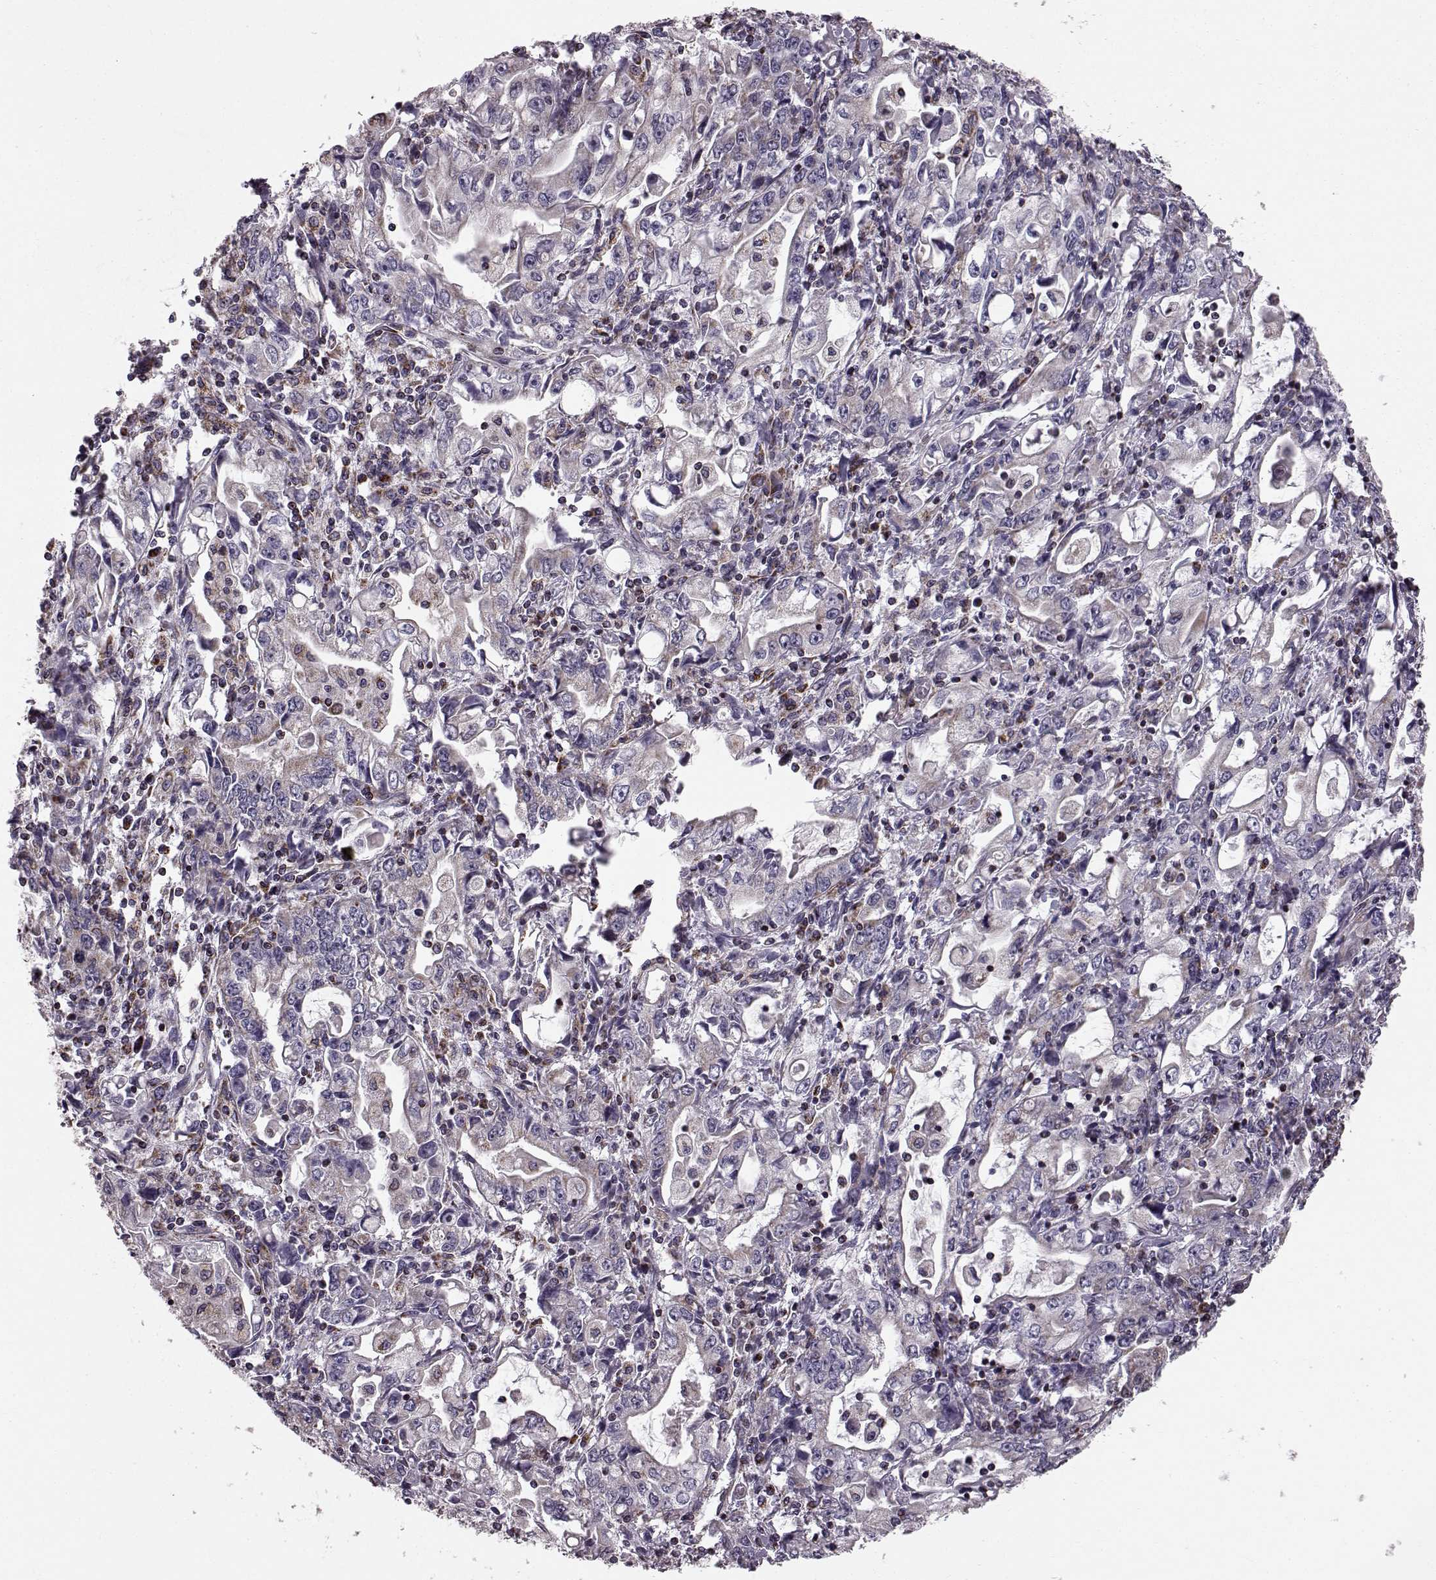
{"staining": {"intensity": "weak", "quantity": "<25%", "location": "cytoplasmic/membranous"}, "tissue": "stomach cancer", "cell_type": "Tumor cells", "image_type": "cancer", "snomed": [{"axis": "morphology", "description": "Adenocarcinoma, NOS"}, {"axis": "topography", "description": "Stomach, lower"}], "caption": "The image exhibits no significant positivity in tumor cells of stomach cancer (adenocarcinoma).", "gene": "FAM8A1", "patient": {"sex": "female", "age": 72}}